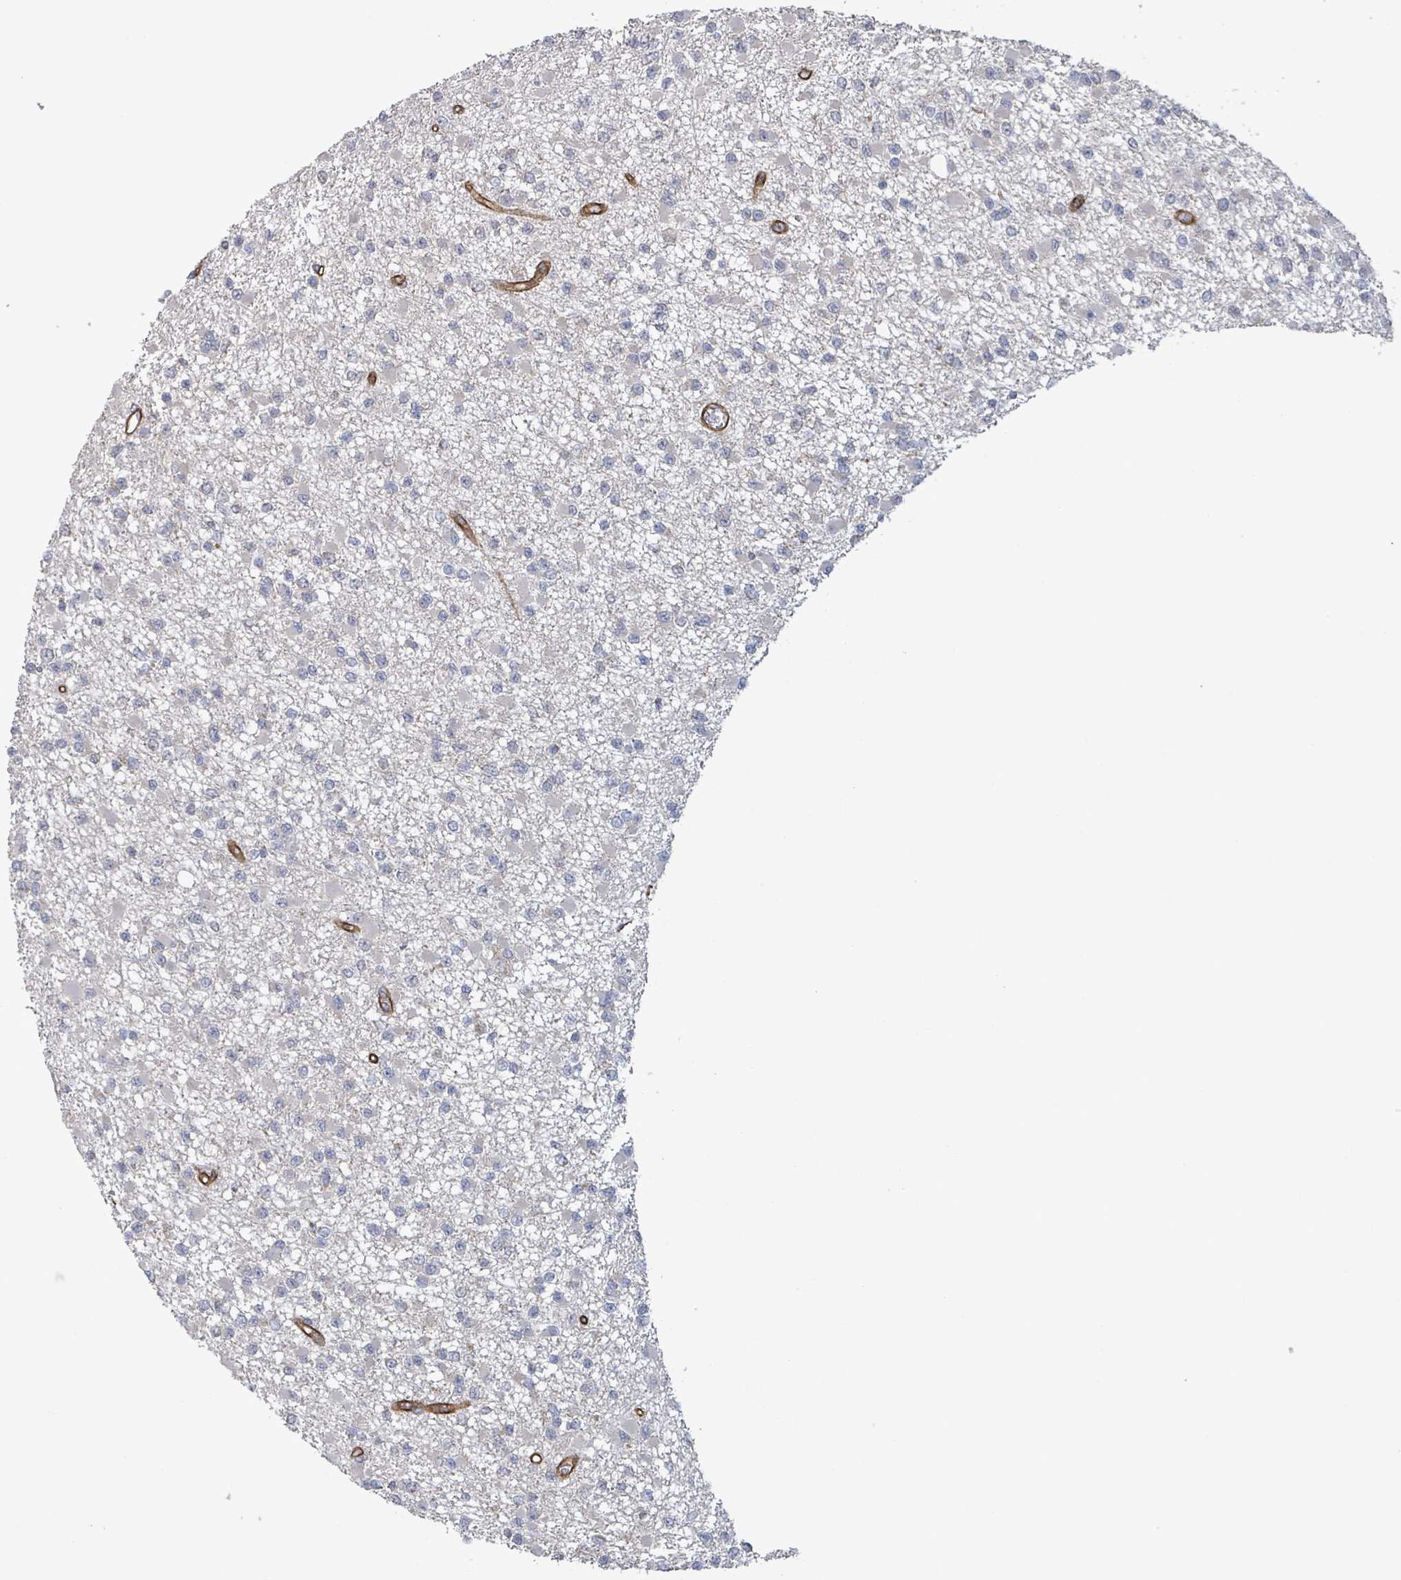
{"staining": {"intensity": "negative", "quantity": "none", "location": "none"}, "tissue": "glioma", "cell_type": "Tumor cells", "image_type": "cancer", "snomed": [{"axis": "morphology", "description": "Glioma, malignant, Low grade"}, {"axis": "topography", "description": "Brain"}], "caption": "Glioma stained for a protein using immunohistochemistry (IHC) exhibits no expression tumor cells.", "gene": "KANK3", "patient": {"sex": "female", "age": 22}}